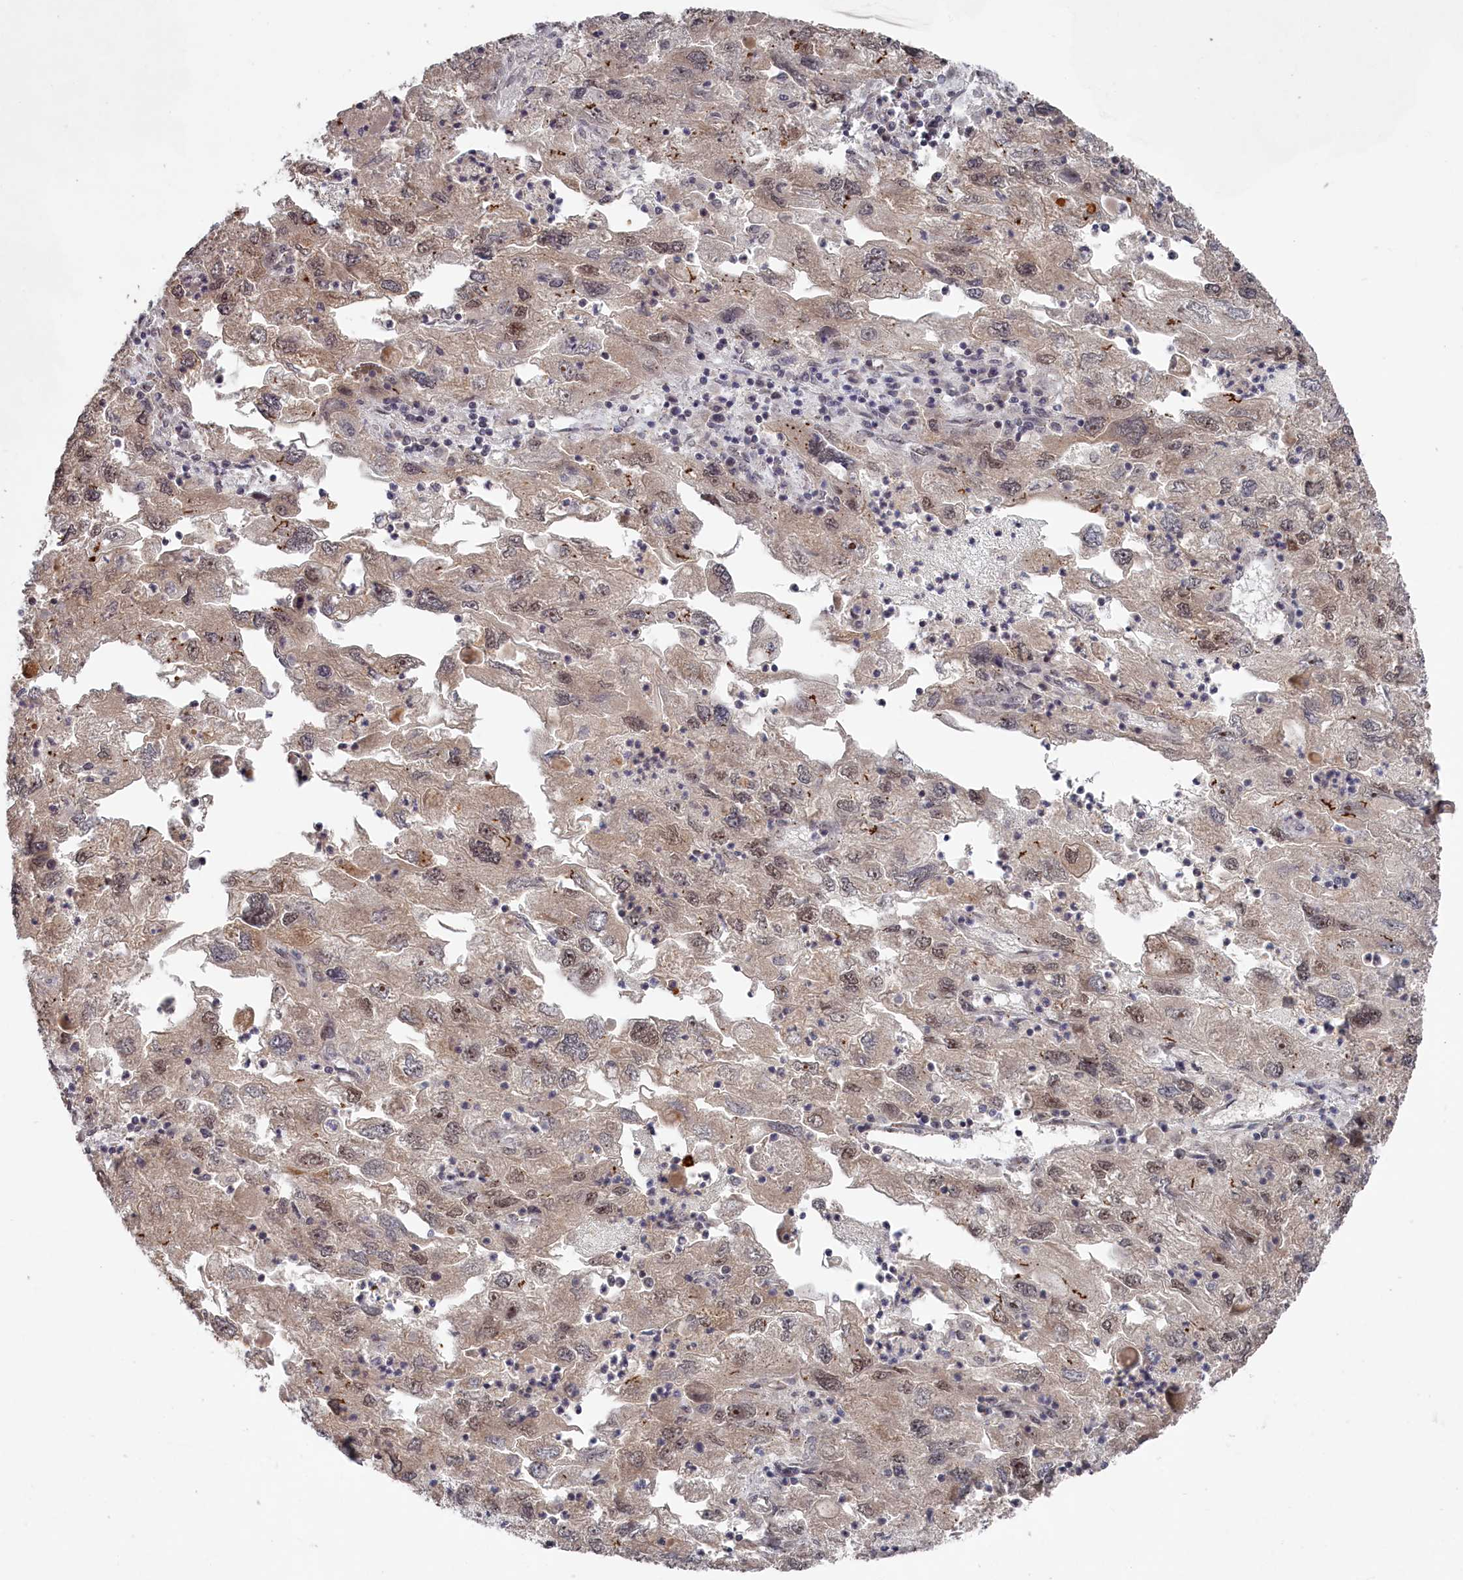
{"staining": {"intensity": "moderate", "quantity": "25%-75%", "location": "cytoplasmic/membranous,nuclear"}, "tissue": "endometrial cancer", "cell_type": "Tumor cells", "image_type": "cancer", "snomed": [{"axis": "morphology", "description": "Adenocarcinoma, NOS"}, {"axis": "topography", "description": "Endometrium"}], "caption": "About 25%-75% of tumor cells in endometrial cancer exhibit moderate cytoplasmic/membranous and nuclear protein staining as visualized by brown immunohistochemical staining.", "gene": "EXOSC1", "patient": {"sex": "female", "age": 49}}